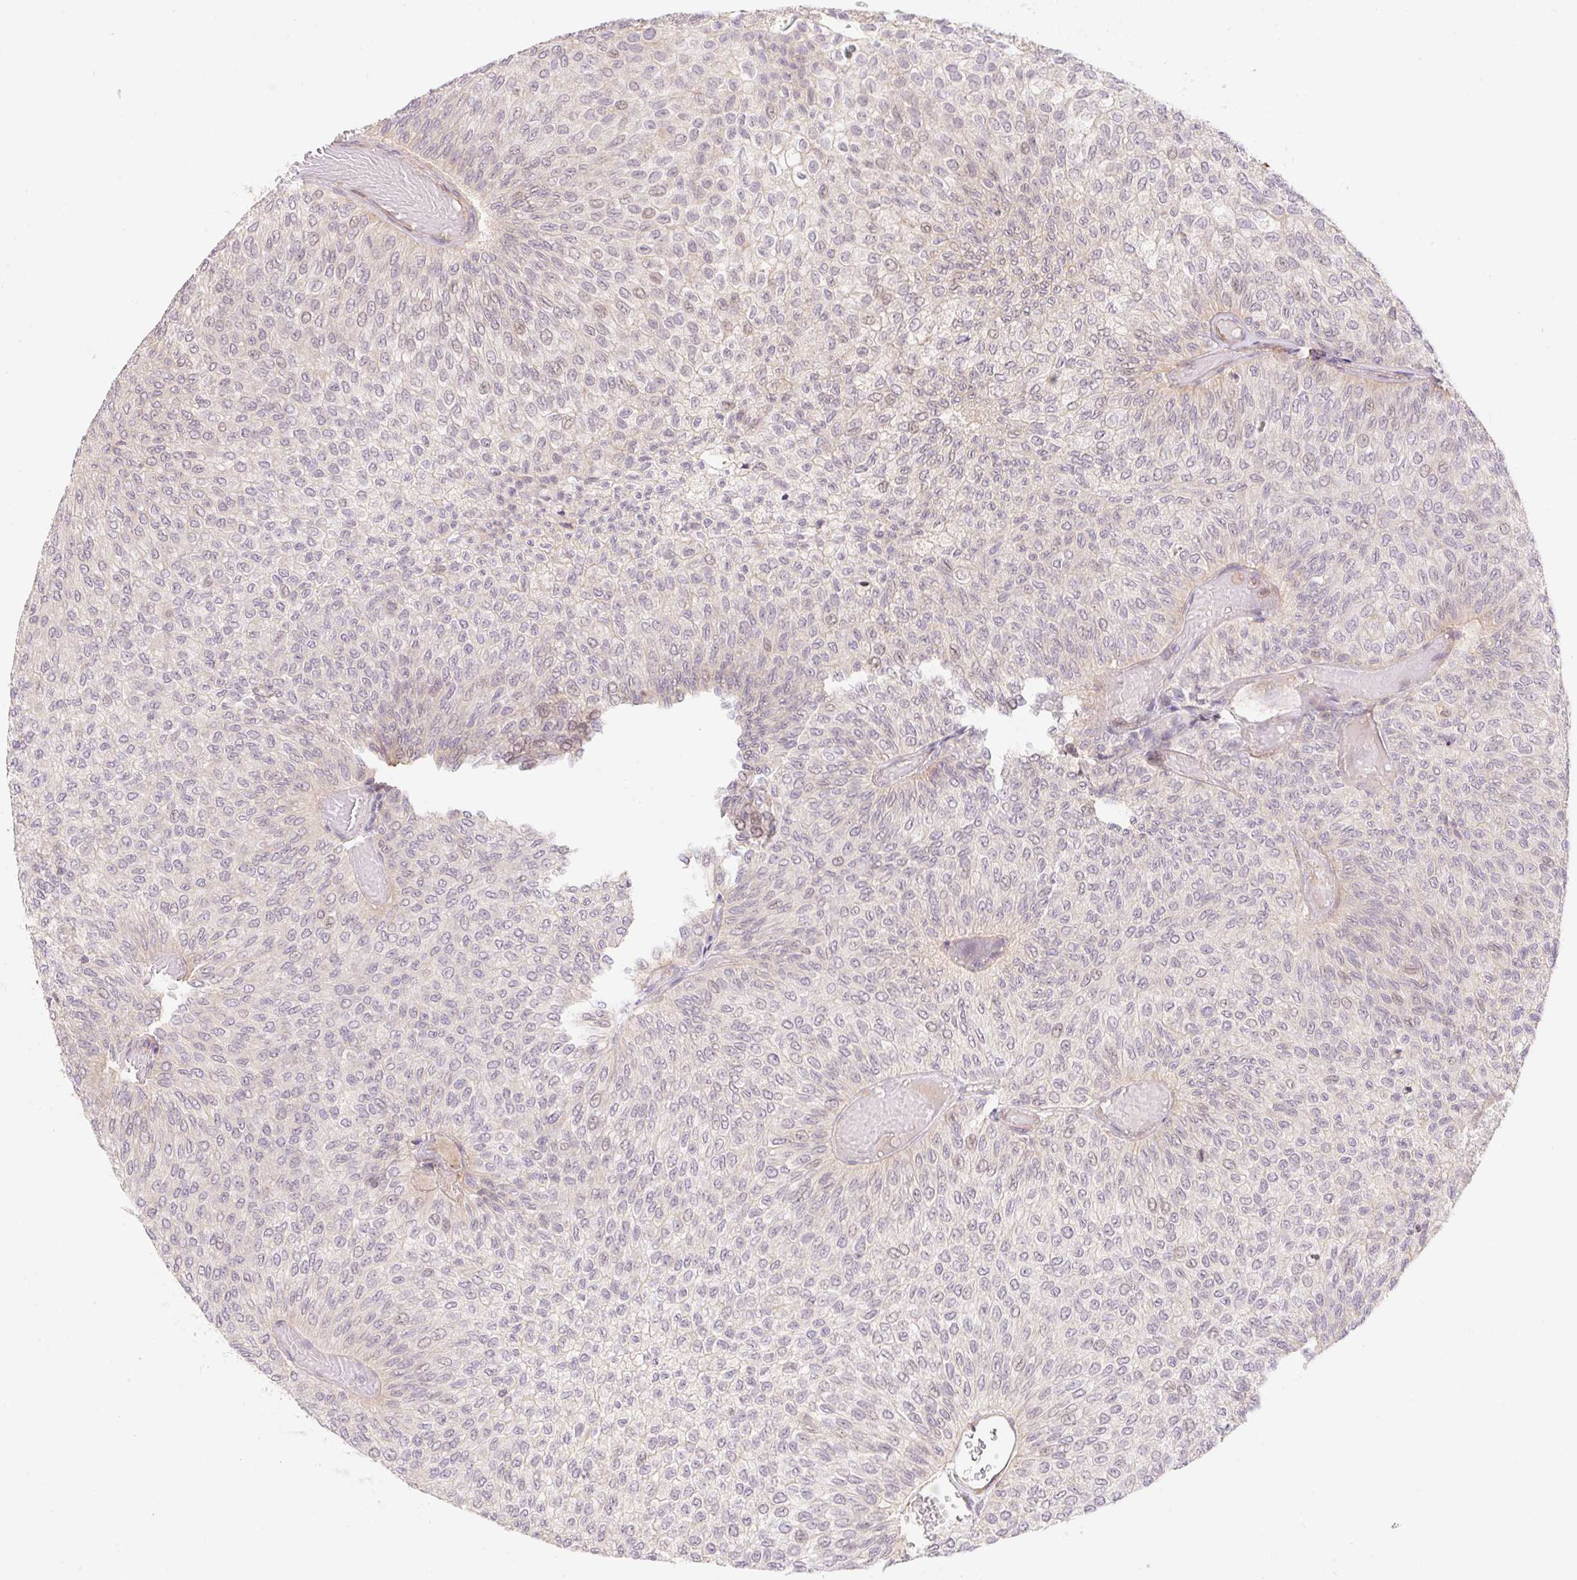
{"staining": {"intensity": "negative", "quantity": "none", "location": "none"}, "tissue": "urothelial cancer", "cell_type": "Tumor cells", "image_type": "cancer", "snomed": [{"axis": "morphology", "description": "Urothelial carcinoma, Low grade"}, {"axis": "topography", "description": "Urinary bladder"}], "caption": "Immunohistochemistry image of human low-grade urothelial carcinoma stained for a protein (brown), which demonstrates no positivity in tumor cells.", "gene": "EMC10", "patient": {"sex": "male", "age": 78}}